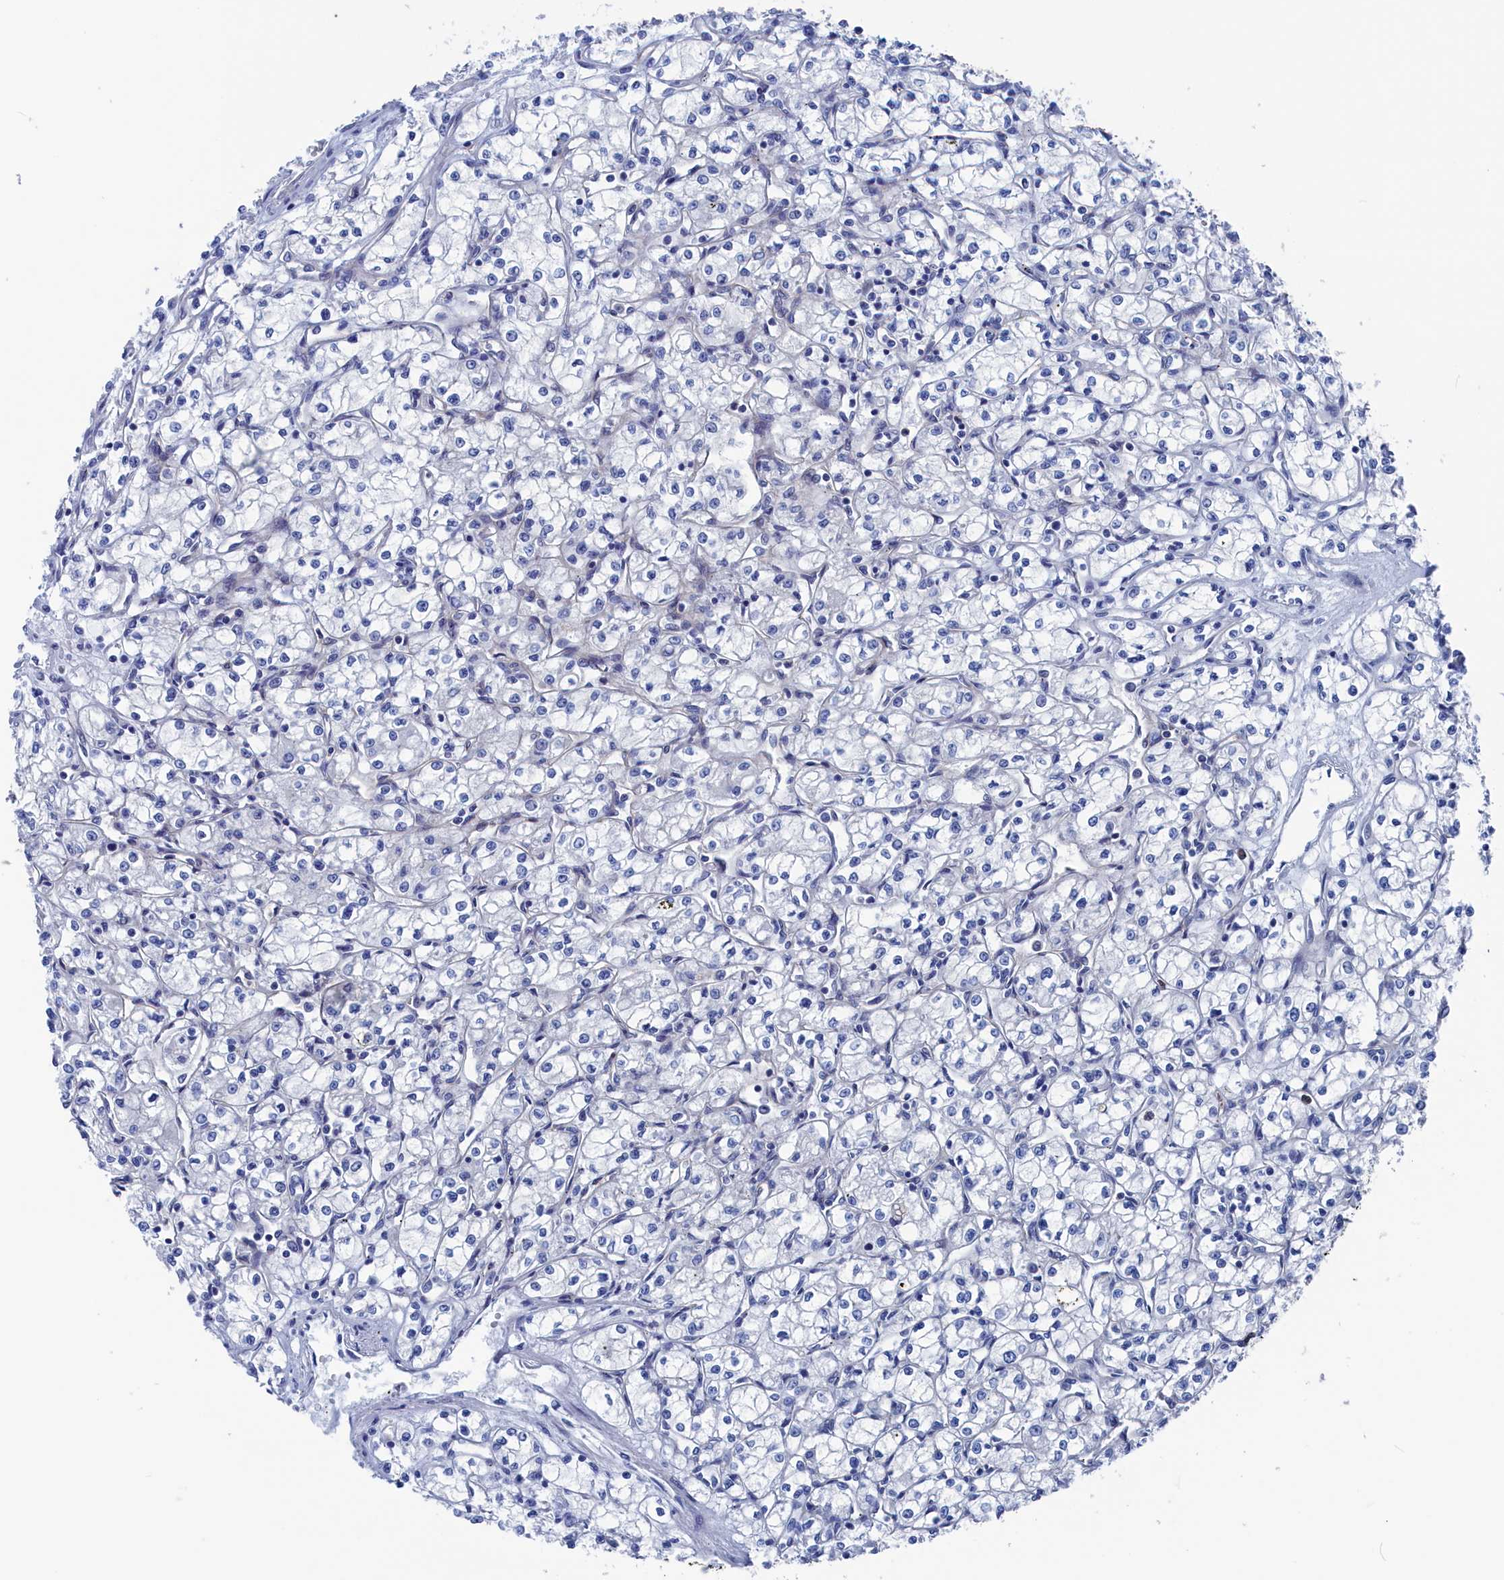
{"staining": {"intensity": "negative", "quantity": "none", "location": "none"}, "tissue": "renal cancer", "cell_type": "Tumor cells", "image_type": "cancer", "snomed": [{"axis": "morphology", "description": "Adenocarcinoma, NOS"}, {"axis": "topography", "description": "Kidney"}], "caption": "Tumor cells are negative for protein expression in human renal cancer (adenocarcinoma).", "gene": "MARCHF3", "patient": {"sex": "male", "age": 59}}